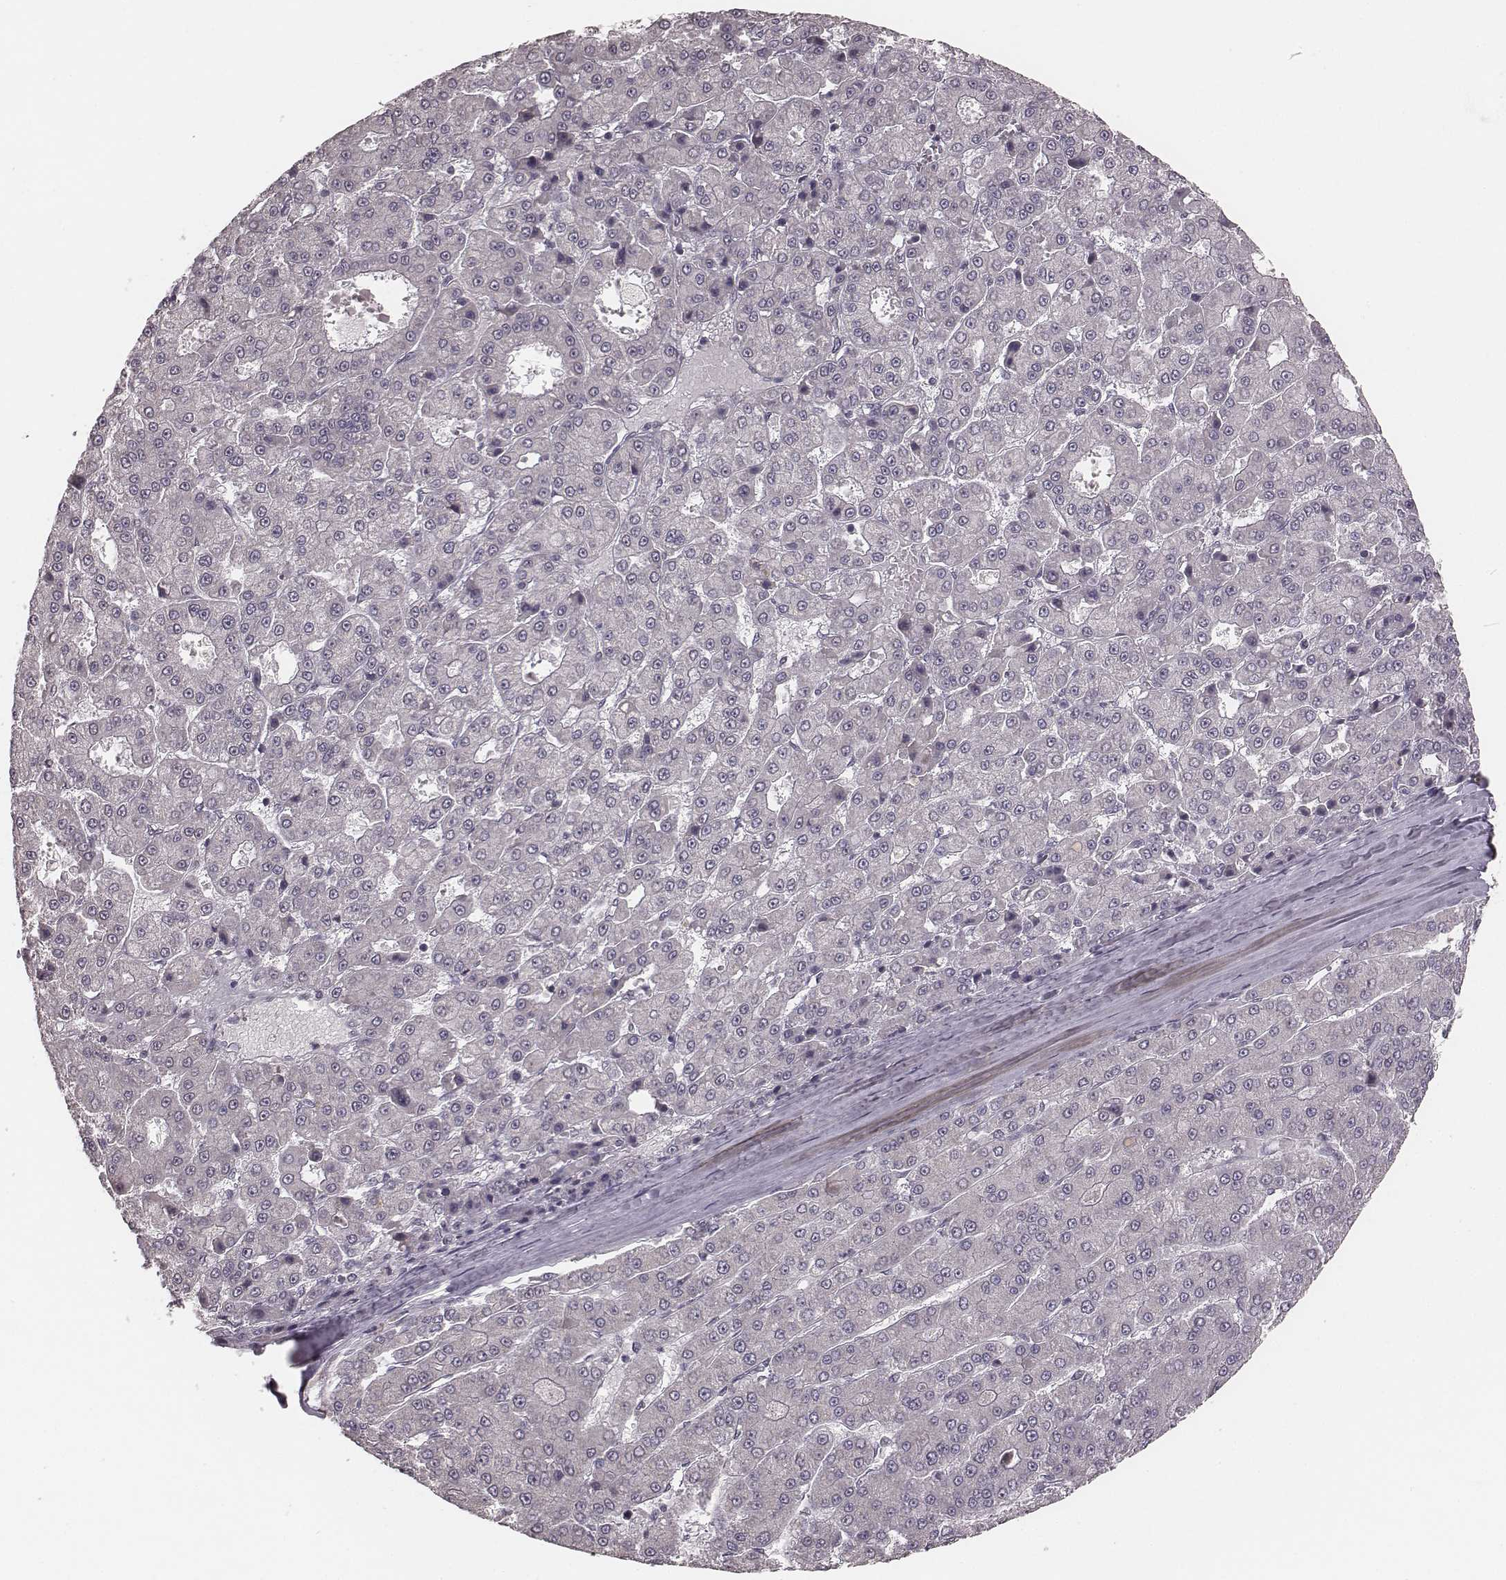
{"staining": {"intensity": "negative", "quantity": "none", "location": "none"}, "tissue": "liver cancer", "cell_type": "Tumor cells", "image_type": "cancer", "snomed": [{"axis": "morphology", "description": "Carcinoma, Hepatocellular, NOS"}, {"axis": "topography", "description": "Liver"}], "caption": "IHC of human liver hepatocellular carcinoma reveals no expression in tumor cells.", "gene": "SLC7A4", "patient": {"sex": "male", "age": 70}}